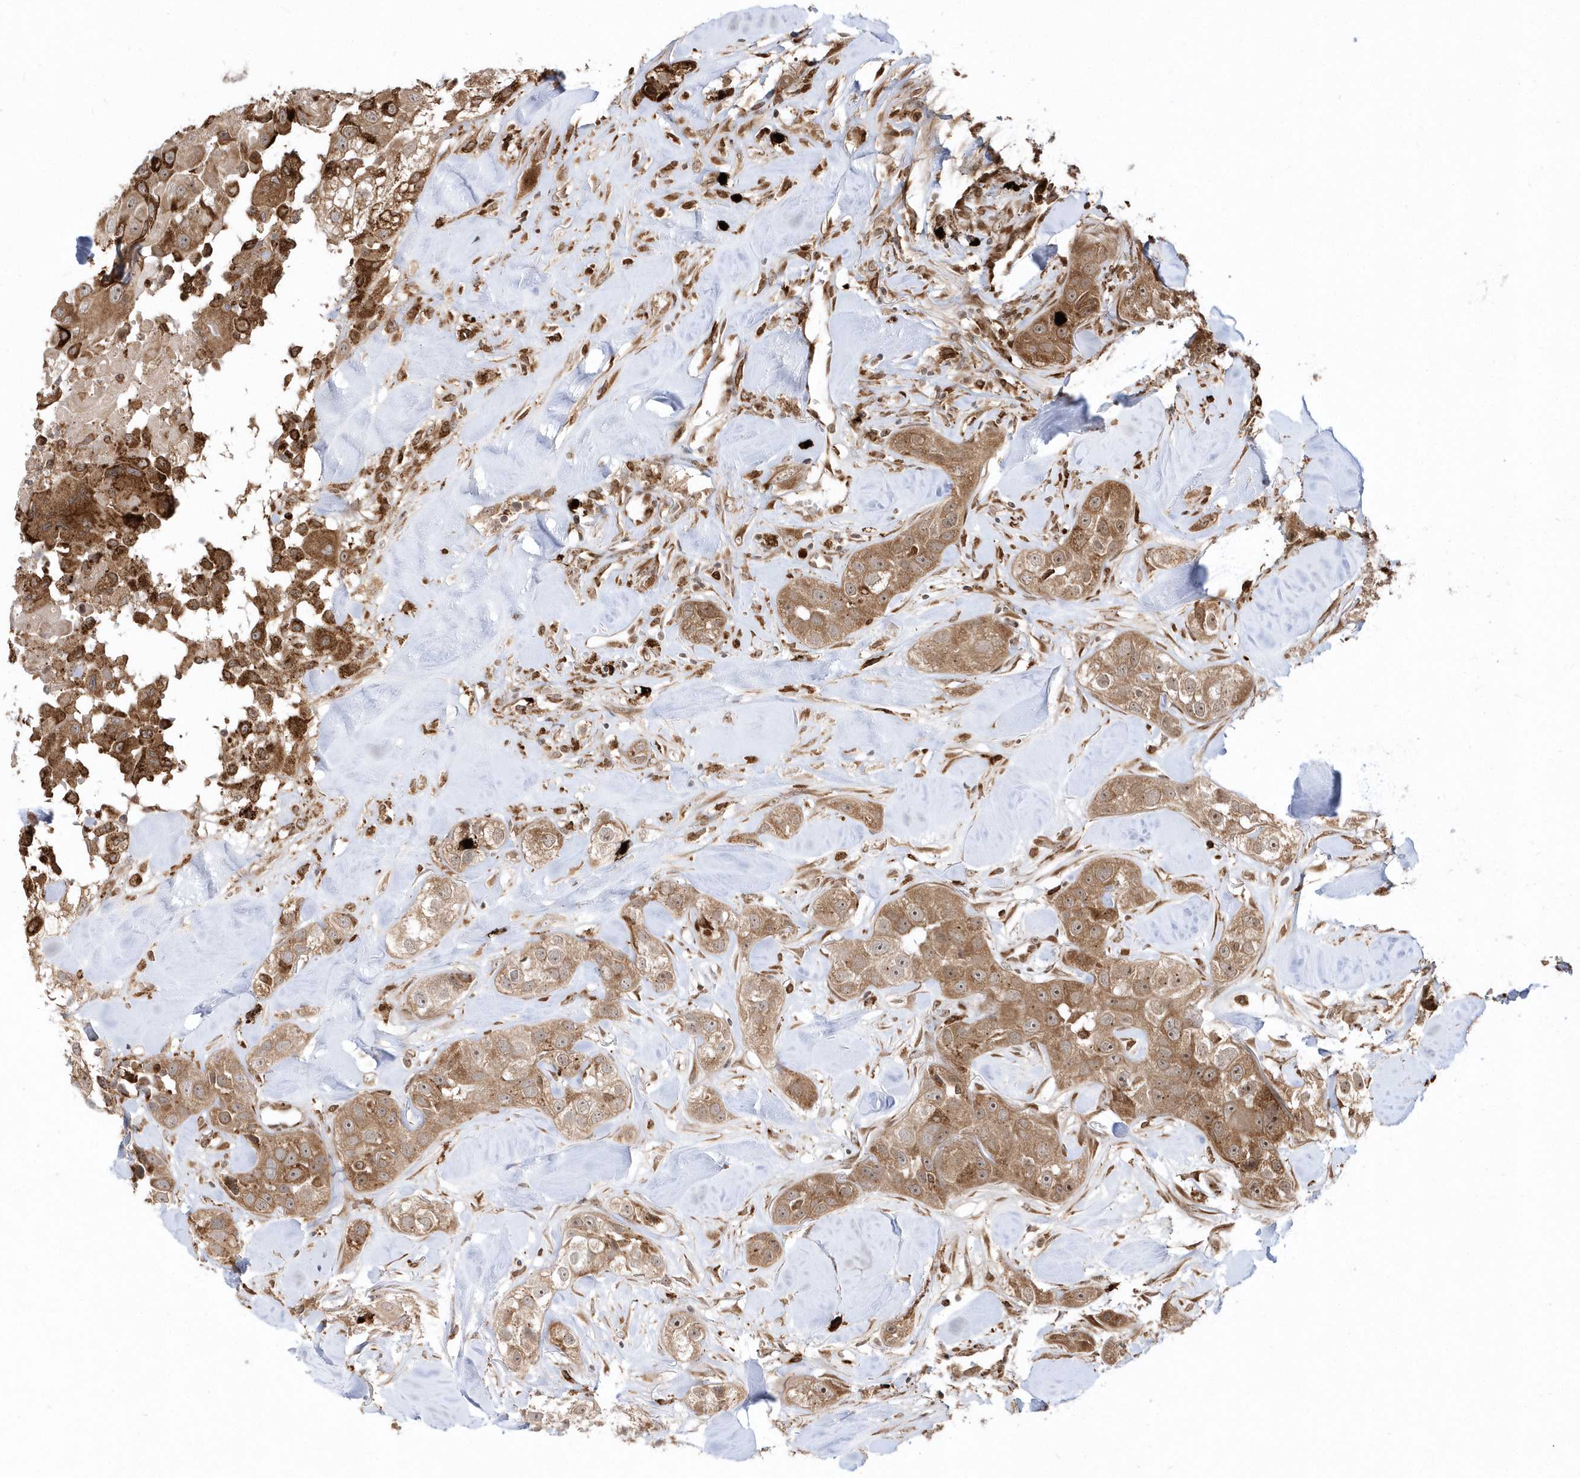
{"staining": {"intensity": "moderate", "quantity": ">75%", "location": "cytoplasmic/membranous,nuclear"}, "tissue": "head and neck cancer", "cell_type": "Tumor cells", "image_type": "cancer", "snomed": [{"axis": "morphology", "description": "Normal tissue, NOS"}, {"axis": "morphology", "description": "Squamous cell carcinoma, NOS"}, {"axis": "topography", "description": "Skeletal muscle"}, {"axis": "topography", "description": "Head-Neck"}], "caption": "Approximately >75% of tumor cells in human head and neck squamous cell carcinoma exhibit moderate cytoplasmic/membranous and nuclear protein expression as visualized by brown immunohistochemical staining.", "gene": "EPC2", "patient": {"sex": "male", "age": 51}}